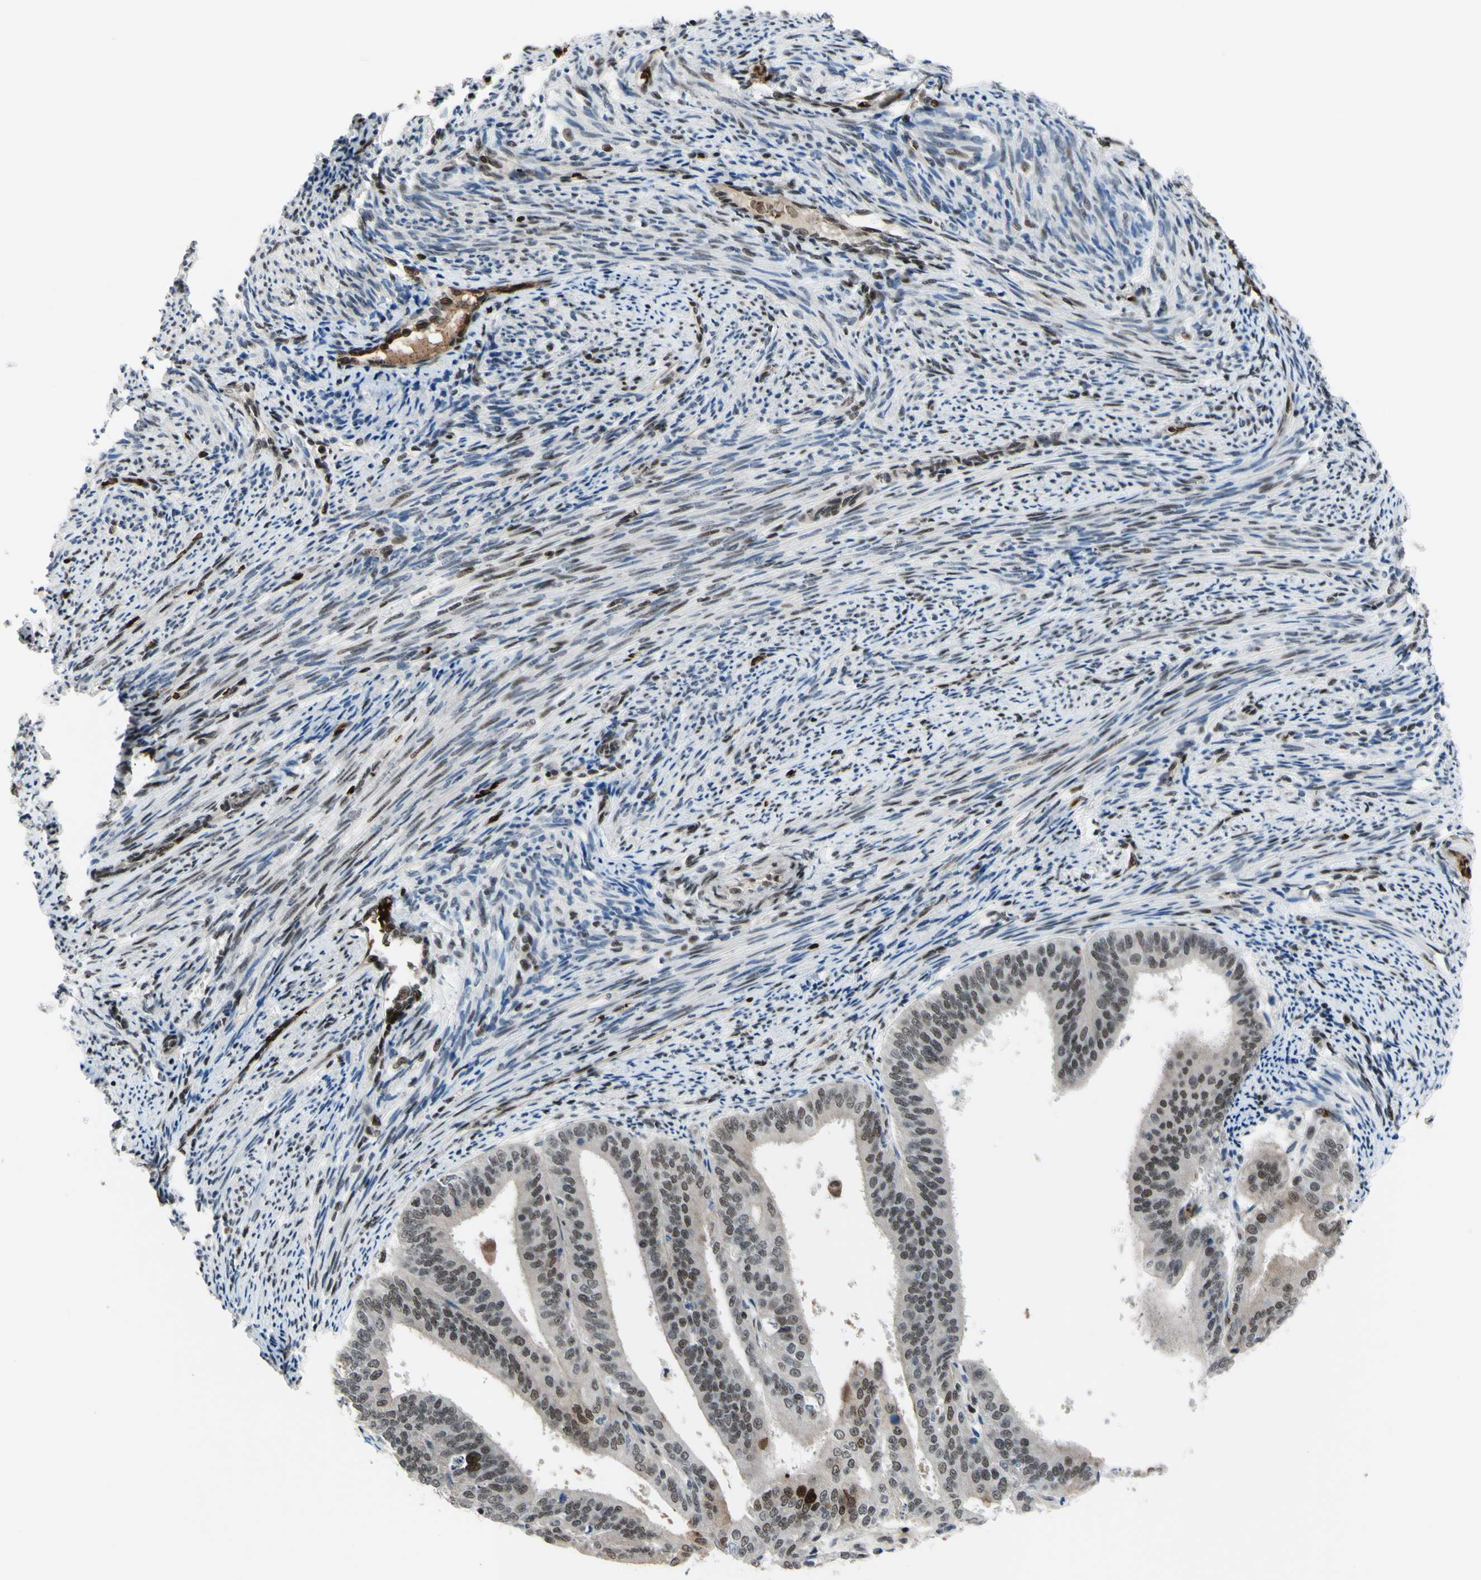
{"staining": {"intensity": "moderate", "quantity": "25%-75%", "location": "cytoplasmic/membranous,nuclear"}, "tissue": "endometrial cancer", "cell_type": "Tumor cells", "image_type": "cancer", "snomed": [{"axis": "morphology", "description": "Adenocarcinoma, NOS"}, {"axis": "topography", "description": "Endometrium"}], "caption": "Moderate cytoplasmic/membranous and nuclear staining for a protein is seen in approximately 25%-75% of tumor cells of endometrial cancer using immunohistochemistry.", "gene": "THAP12", "patient": {"sex": "female", "age": 63}}